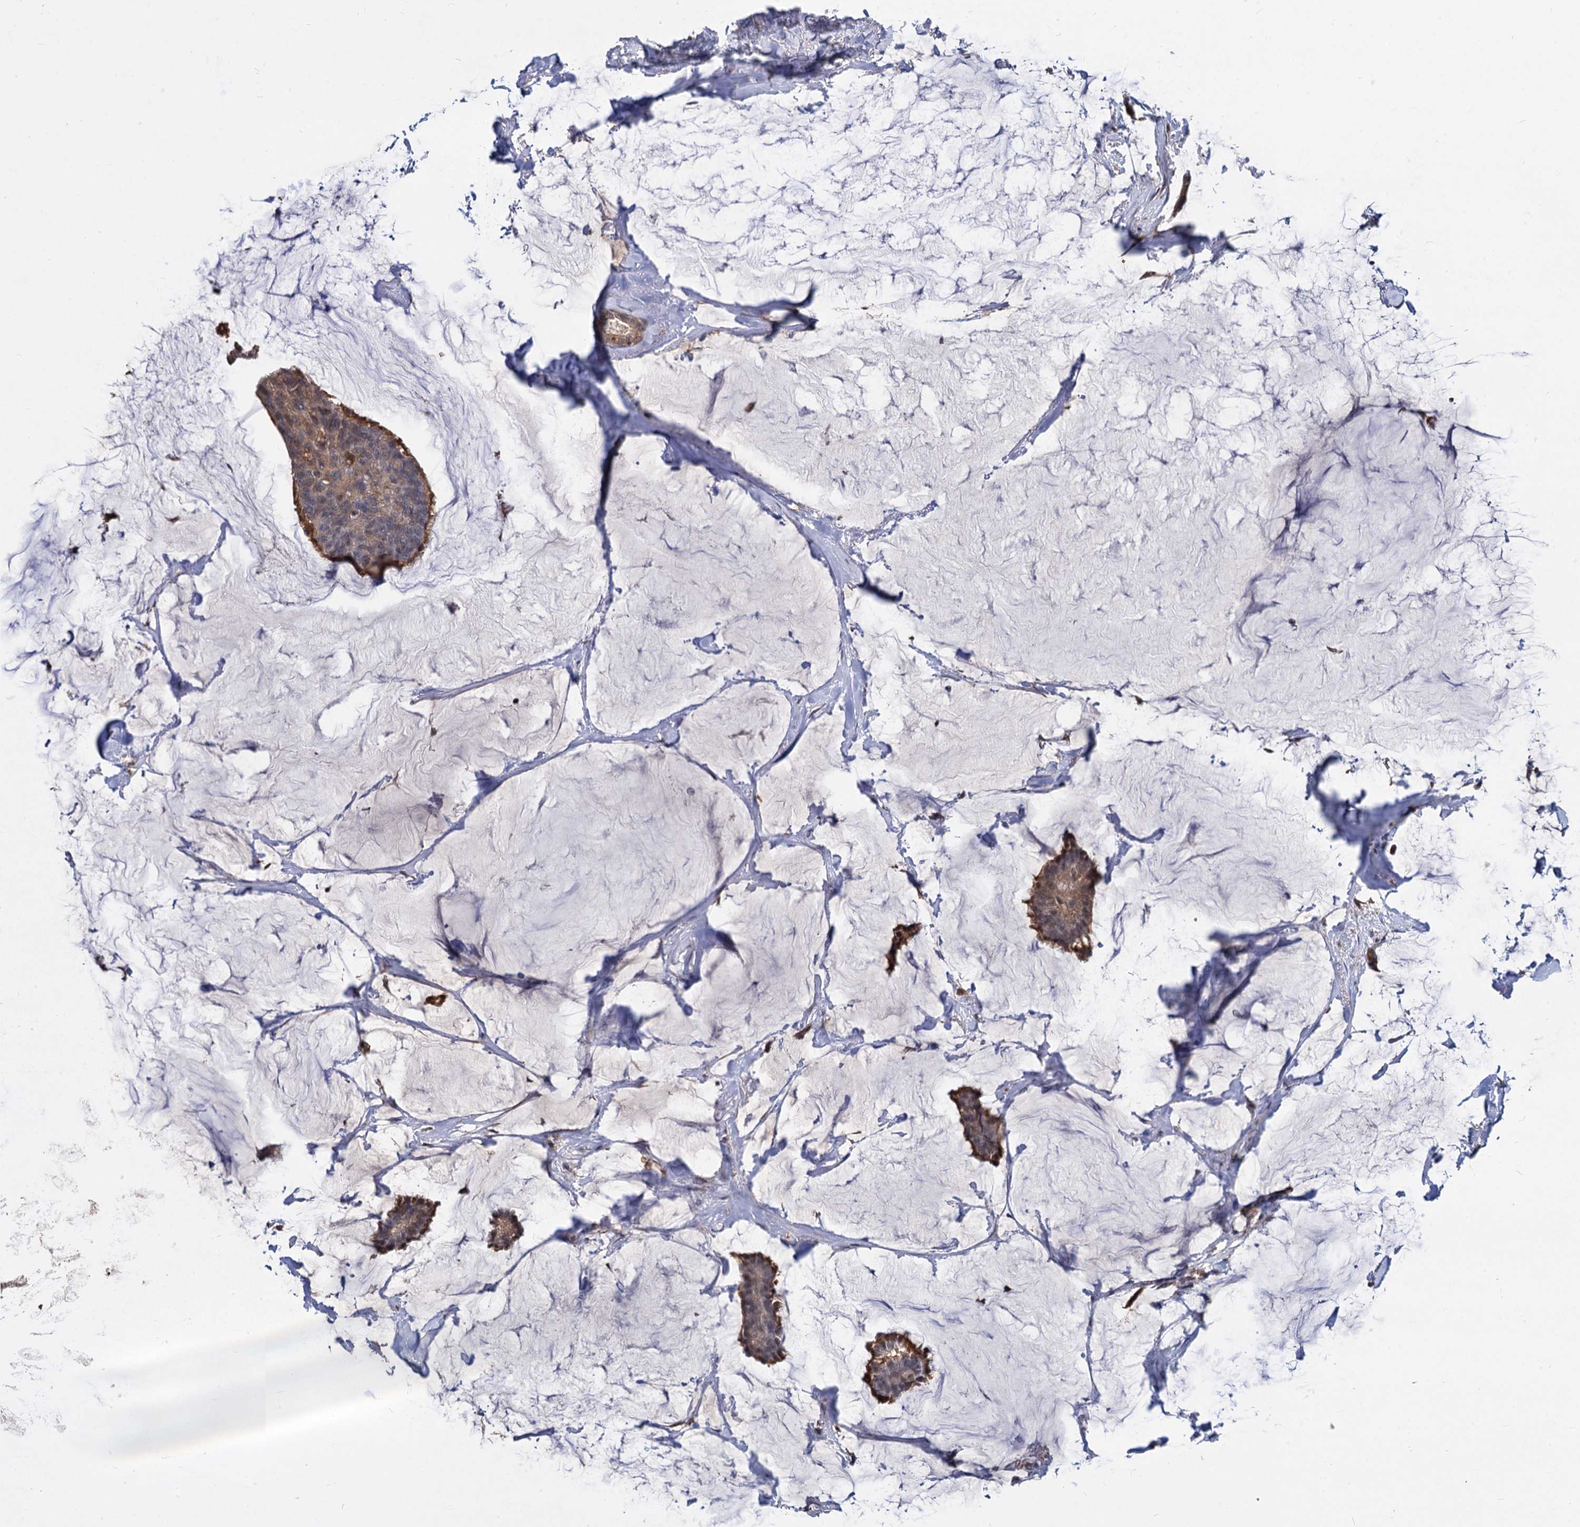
{"staining": {"intensity": "weak", "quantity": ">75%", "location": "cytoplasmic/membranous"}, "tissue": "breast cancer", "cell_type": "Tumor cells", "image_type": "cancer", "snomed": [{"axis": "morphology", "description": "Duct carcinoma"}, {"axis": "topography", "description": "Breast"}], "caption": "Immunohistochemistry (IHC) photomicrograph of human breast cancer stained for a protein (brown), which reveals low levels of weak cytoplasmic/membranous expression in about >75% of tumor cells.", "gene": "PSMD4", "patient": {"sex": "female", "age": 93}}